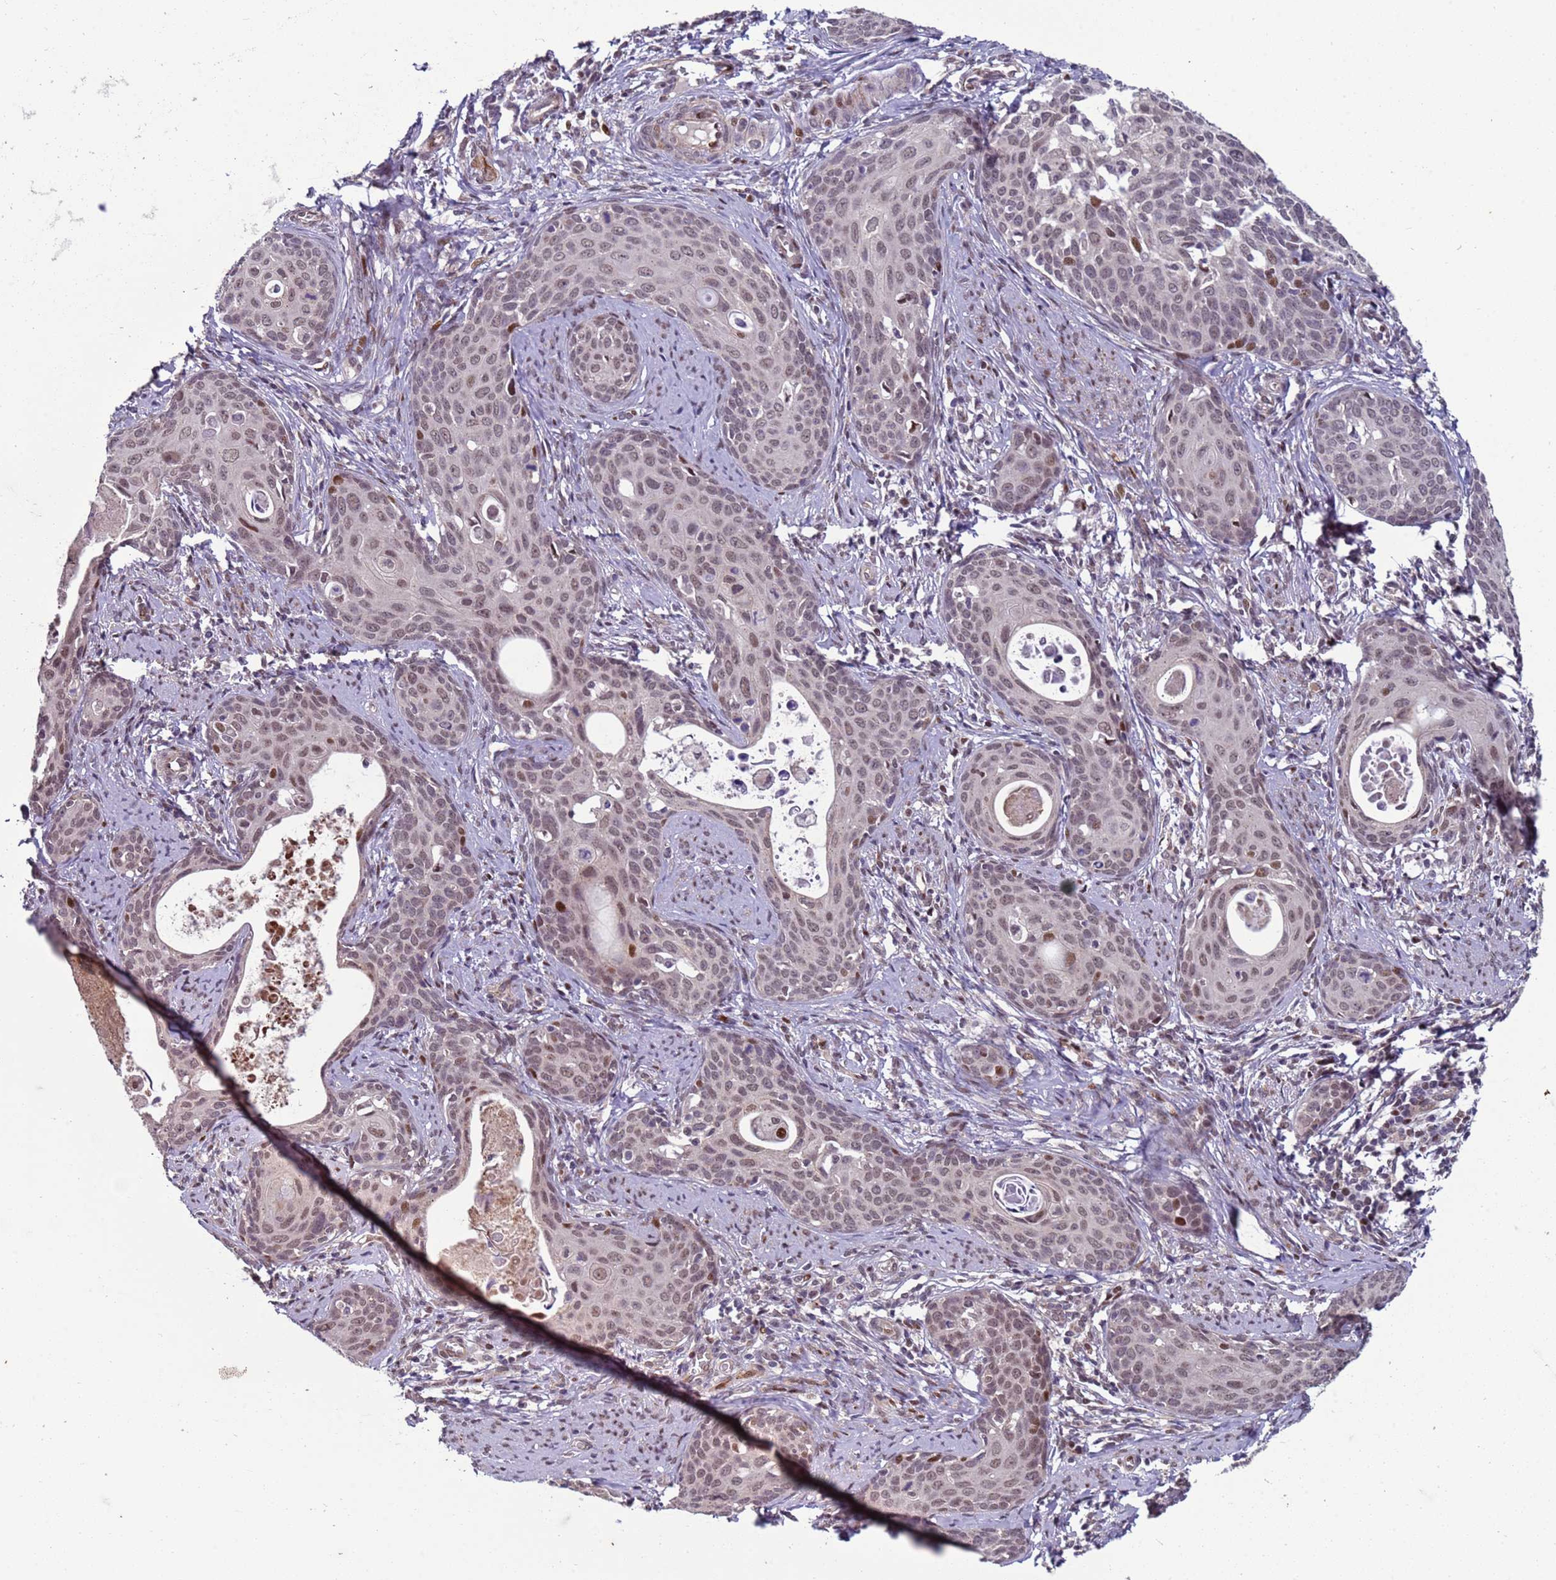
{"staining": {"intensity": "weak", "quantity": "<25%", "location": "nuclear"}, "tissue": "cervical cancer", "cell_type": "Tumor cells", "image_type": "cancer", "snomed": [{"axis": "morphology", "description": "Squamous cell carcinoma, NOS"}, {"axis": "topography", "description": "Cervix"}], "caption": "Tumor cells show no significant protein positivity in cervical squamous cell carcinoma. (Immunohistochemistry, brightfield microscopy, high magnification).", "gene": "SHC3", "patient": {"sex": "female", "age": 46}}